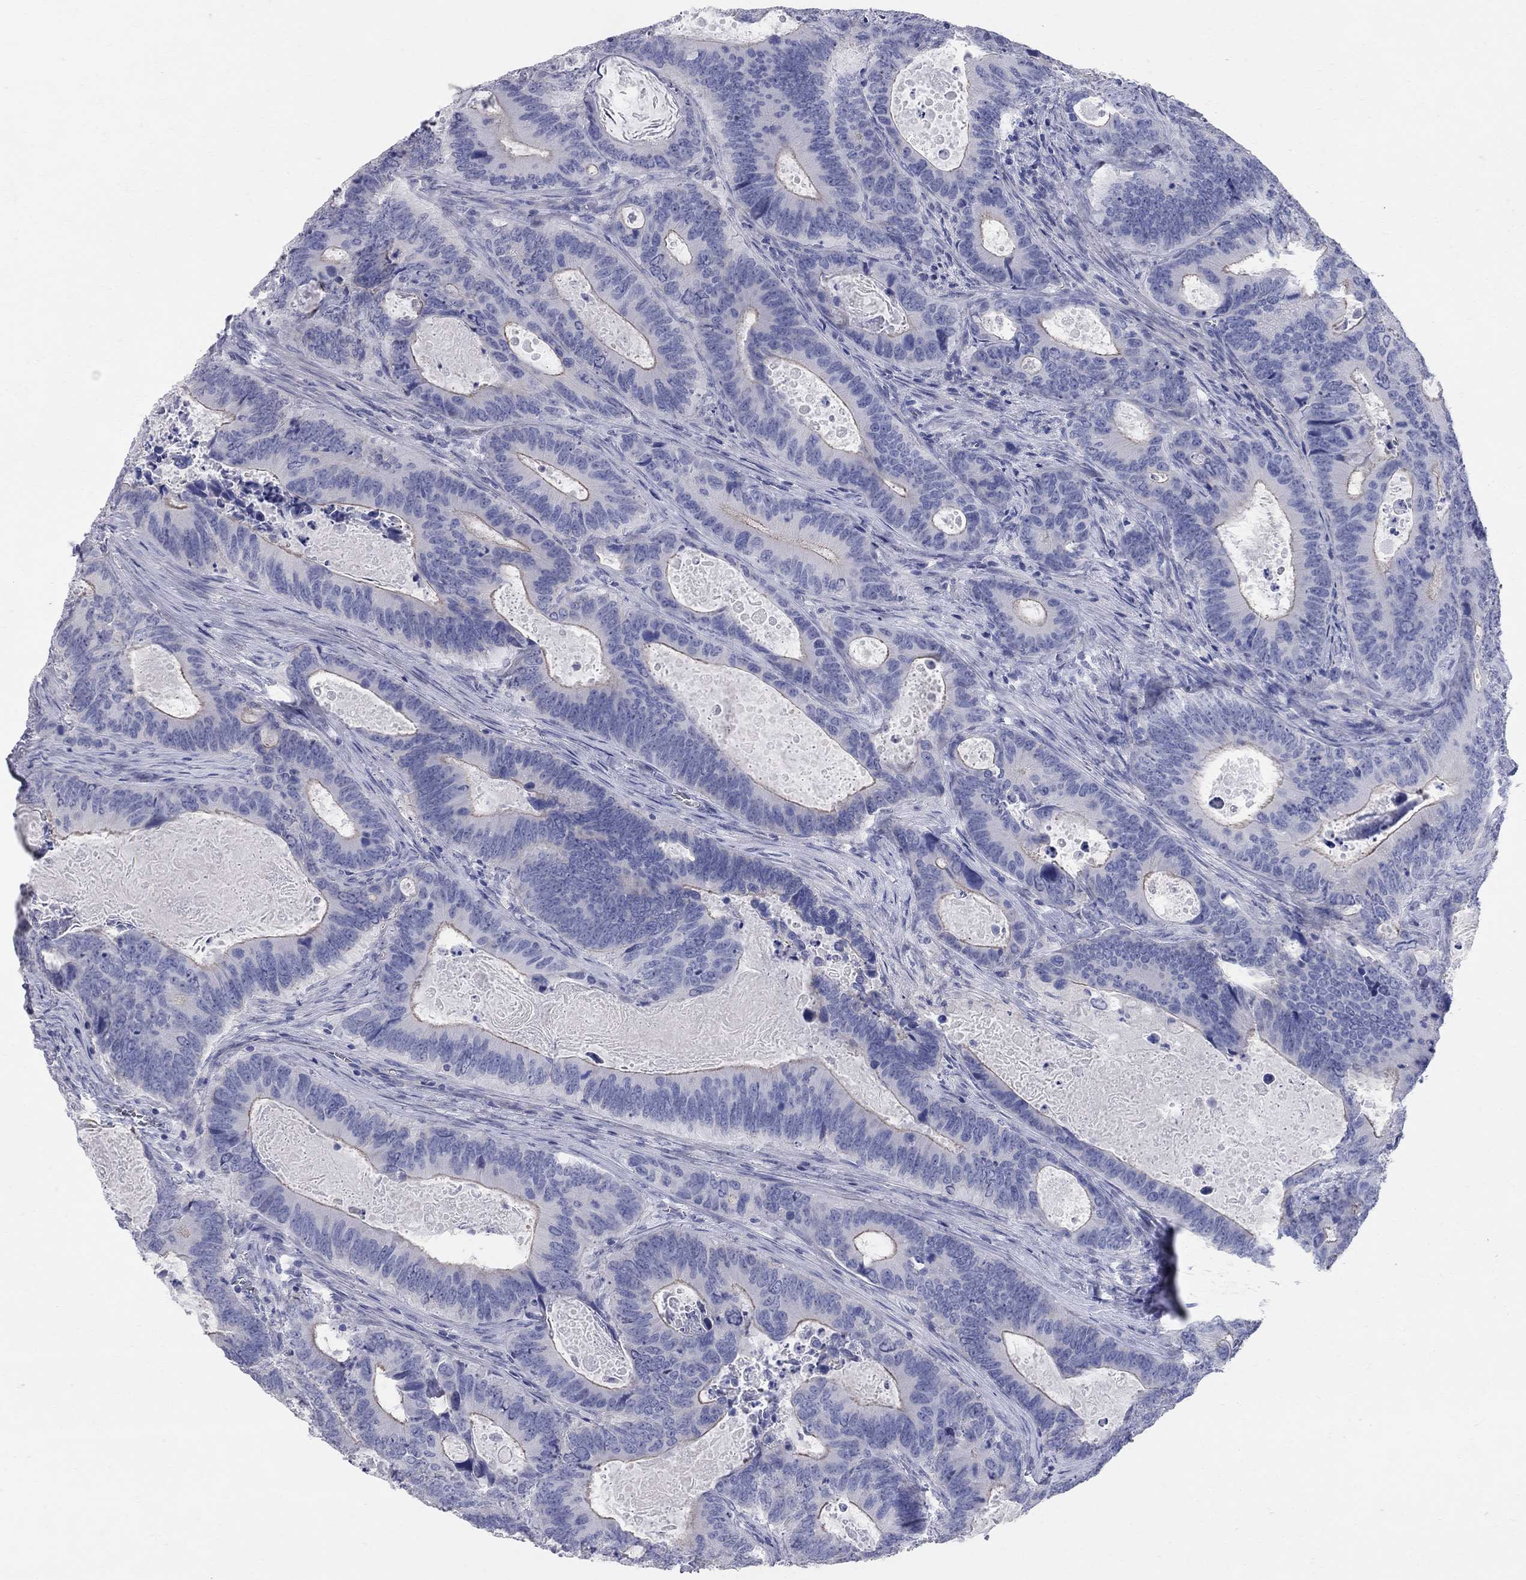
{"staining": {"intensity": "moderate", "quantity": "<25%", "location": "cytoplasmic/membranous"}, "tissue": "colorectal cancer", "cell_type": "Tumor cells", "image_type": "cancer", "snomed": [{"axis": "morphology", "description": "Adenocarcinoma, NOS"}, {"axis": "topography", "description": "Colon"}], "caption": "About <25% of tumor cells in colorectal cancer (adenocarcinoma) exhibit moderate cytoplasmic/membranous protein positivity as visualized by brown immunohistochemical staining.", "gene": "AOX1", "patient": {"sex": "female", "age": 82}}